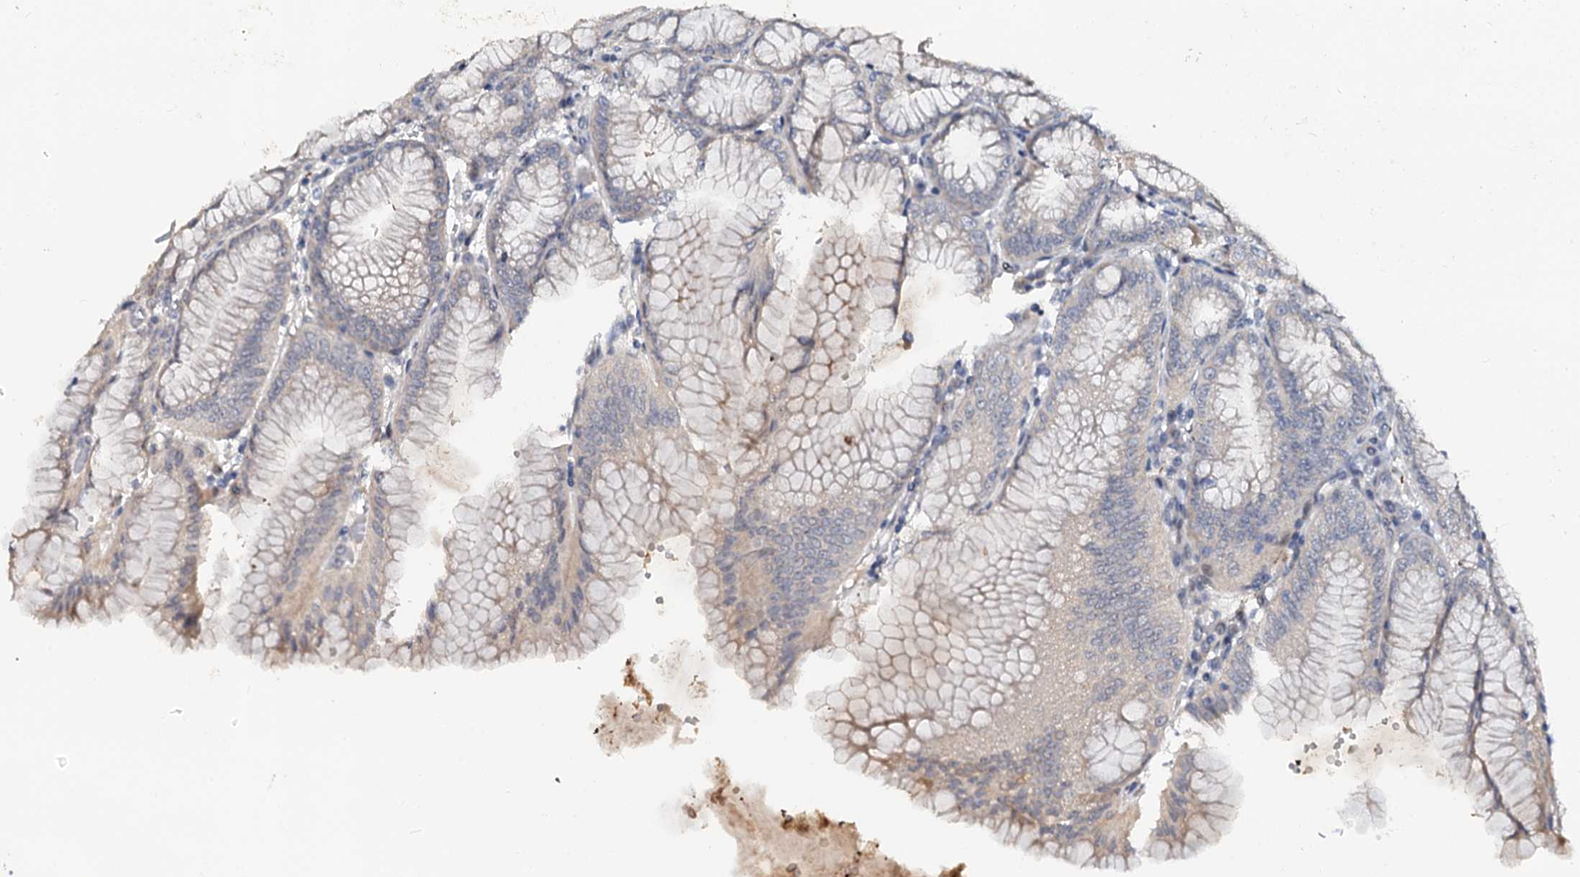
{"staining": {"intensity": "weak", "quantity": "<25%", "location": "cytoplasmic/membranous"}, "tissue": "stomach", "cell_type": "Glandular cells", "image_type": "normal", "snomed": [{"axis": "morphology", "description": "Normal tissue, NOS"}, {"axis": "topography", "description": "Stomach, lower"}], "caption": "This photomicrograph is of unremarkable stomach stained with immunohistochemistry to label a protein in brown with the nuclei are counter-stained blue. There is no expression in glandular cells. (Stains: DAB immunohistochemistry (IHC) with hematoxylin counter stain, Microscopy: brightfield microscopy at high magnification).", "gene": "NALF1", "patient": {"sex": "male", "age": 71}}